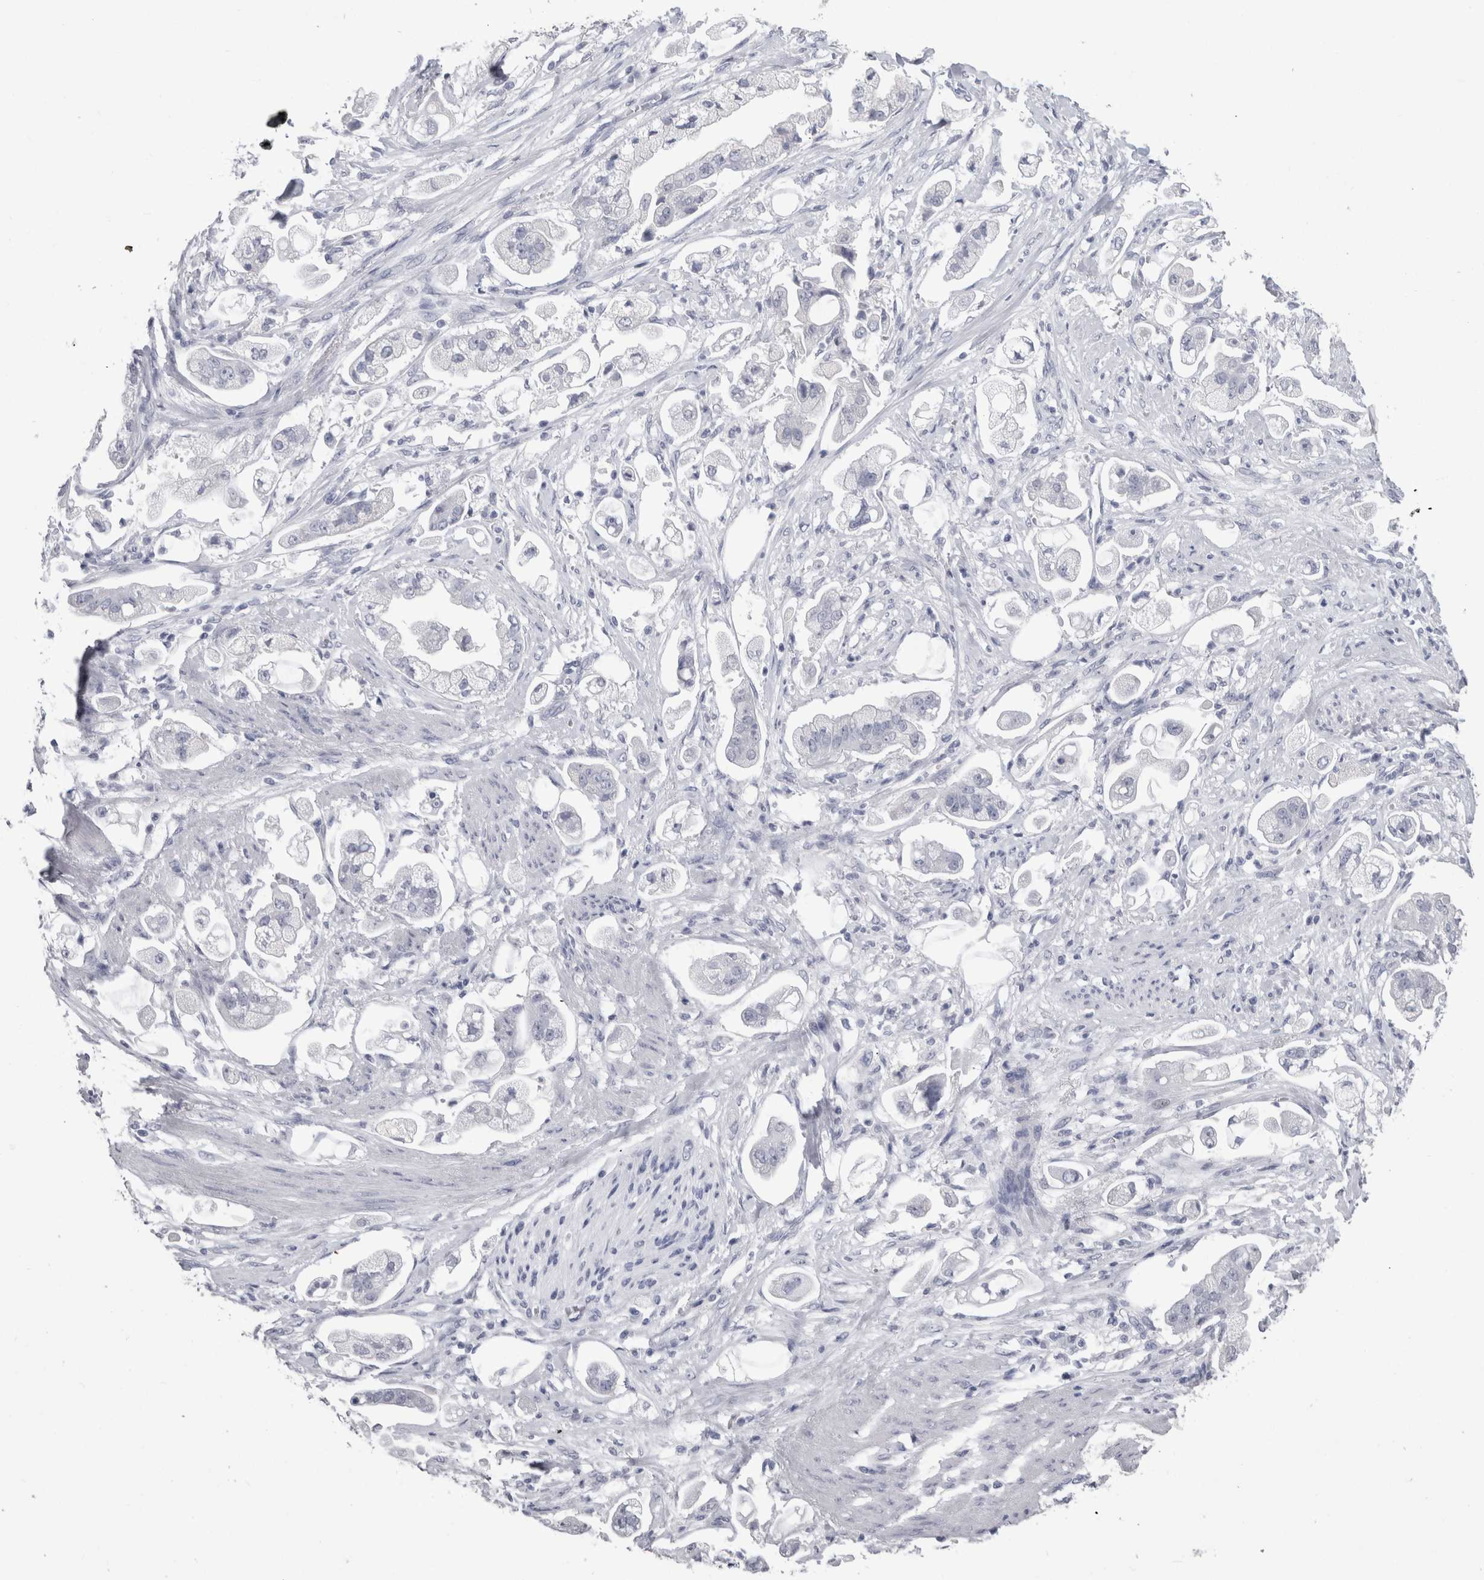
{"staining": {"intensity": "negative", "quantity": "none", "location": "none"}, "tissue": "stomach cancer", "cell_type": "Tumor cells", "image_type": "cancer", "snomed": [{"axis": "morphology", "description": "Adenocarcinoma, NOS"}, {"axis": "topography", "description": "Stomach"}], "caption": "Tumor cells are negative for protein expression in human stomach adenocarcinoma.", "gene": "PTH", "patient": {"sex": "male", "age": 62}}